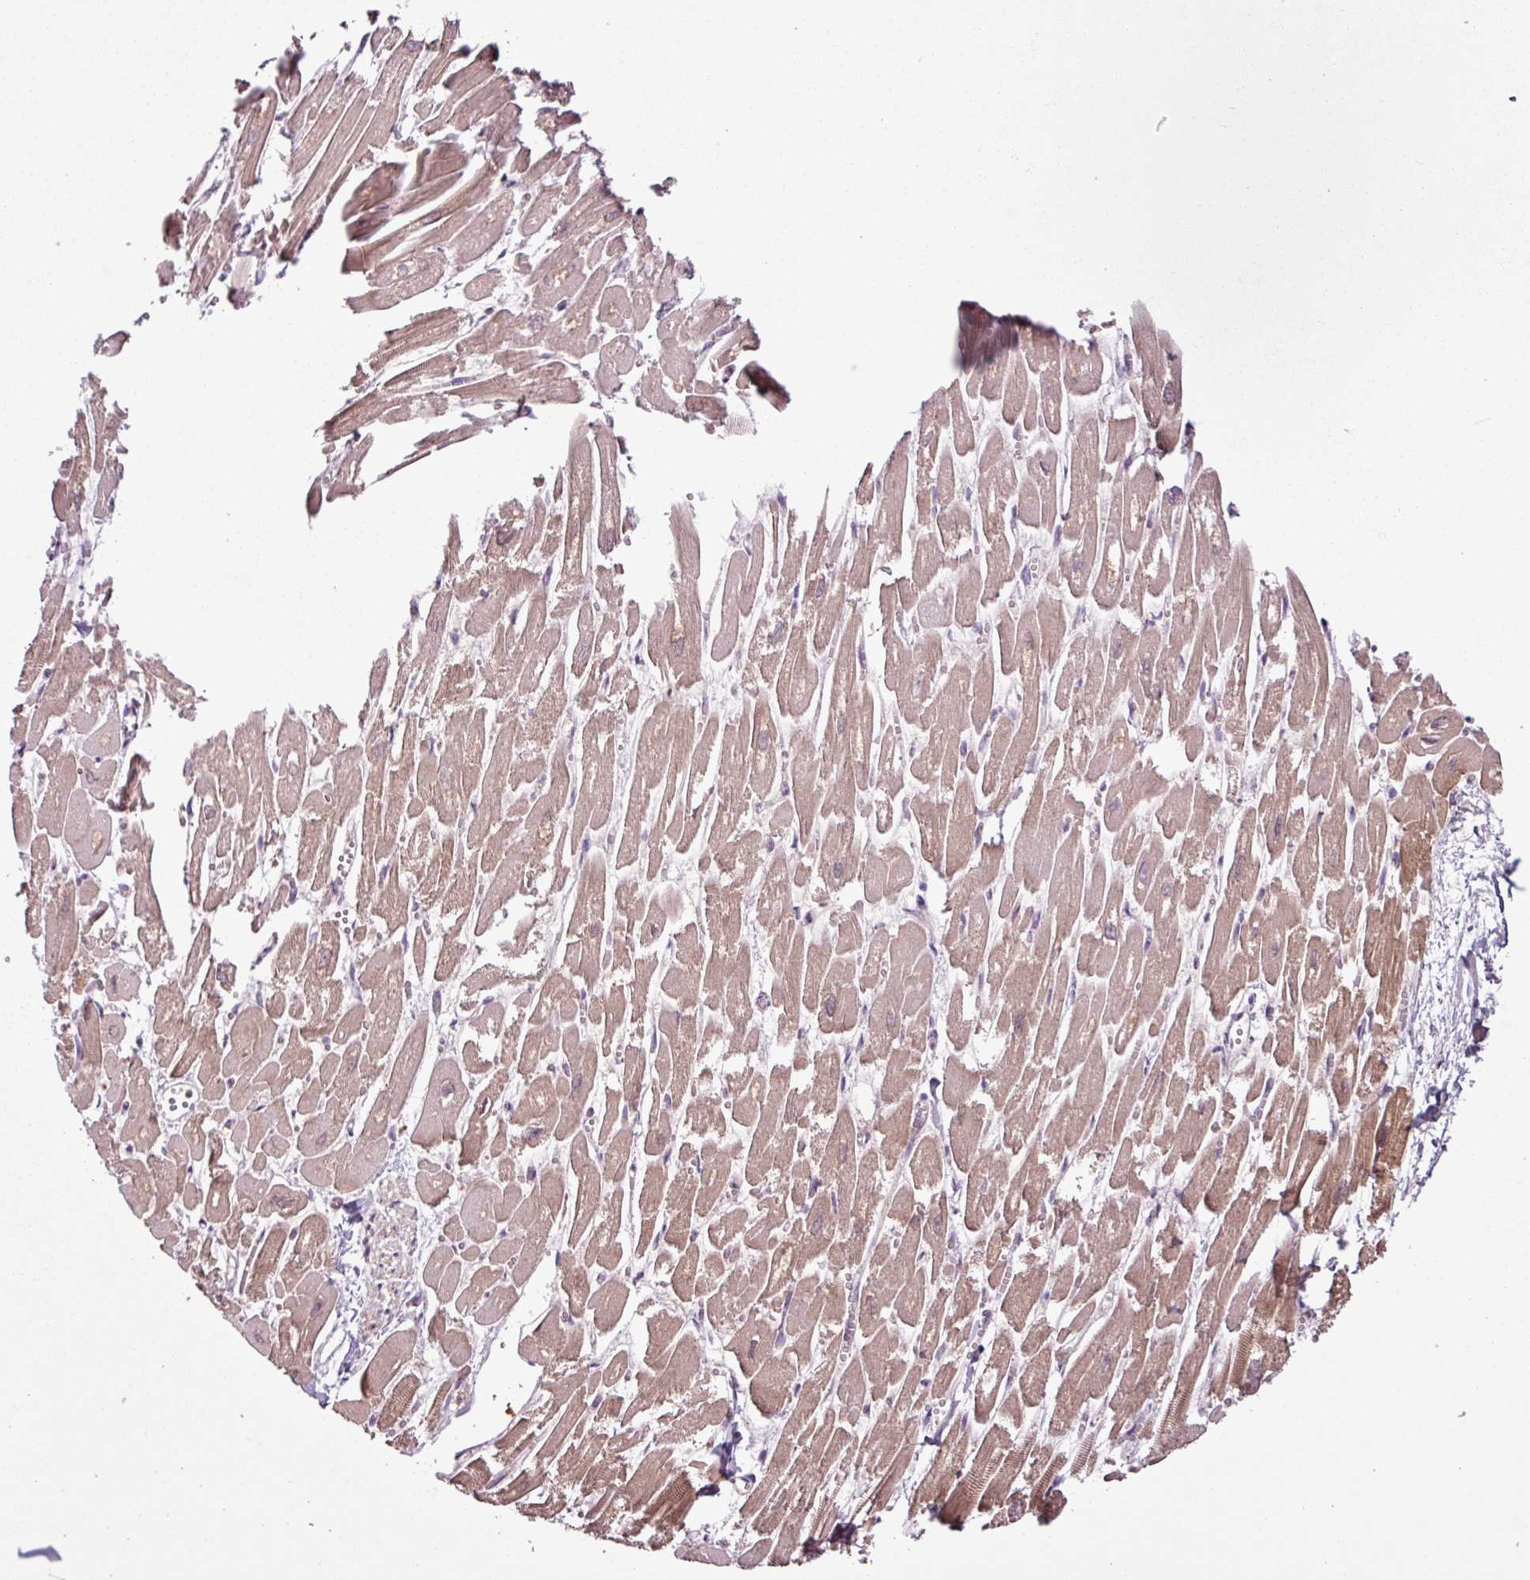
{"staining": {"intensity": "weak", "quantity": ">75%", "location": "cytoplasmic/membranous"}, "tissue": "heart muscle", "cell_type": "Cardiomyocytes", "image_type": "normal", "snomed": [{"axis": "morphology", "description": "Normal tissue, NOS"}, {"axis": "topography", "description": "Heart"}], "caption": "This image reveals immunohistochemistry staining of unremarkable human heart muscle, with low weak cytoplasmic/membranous positivity in about >75% of cardiomyocytes.", "gene": "C4A", "patient": {"sex": "male", "age": 54}}